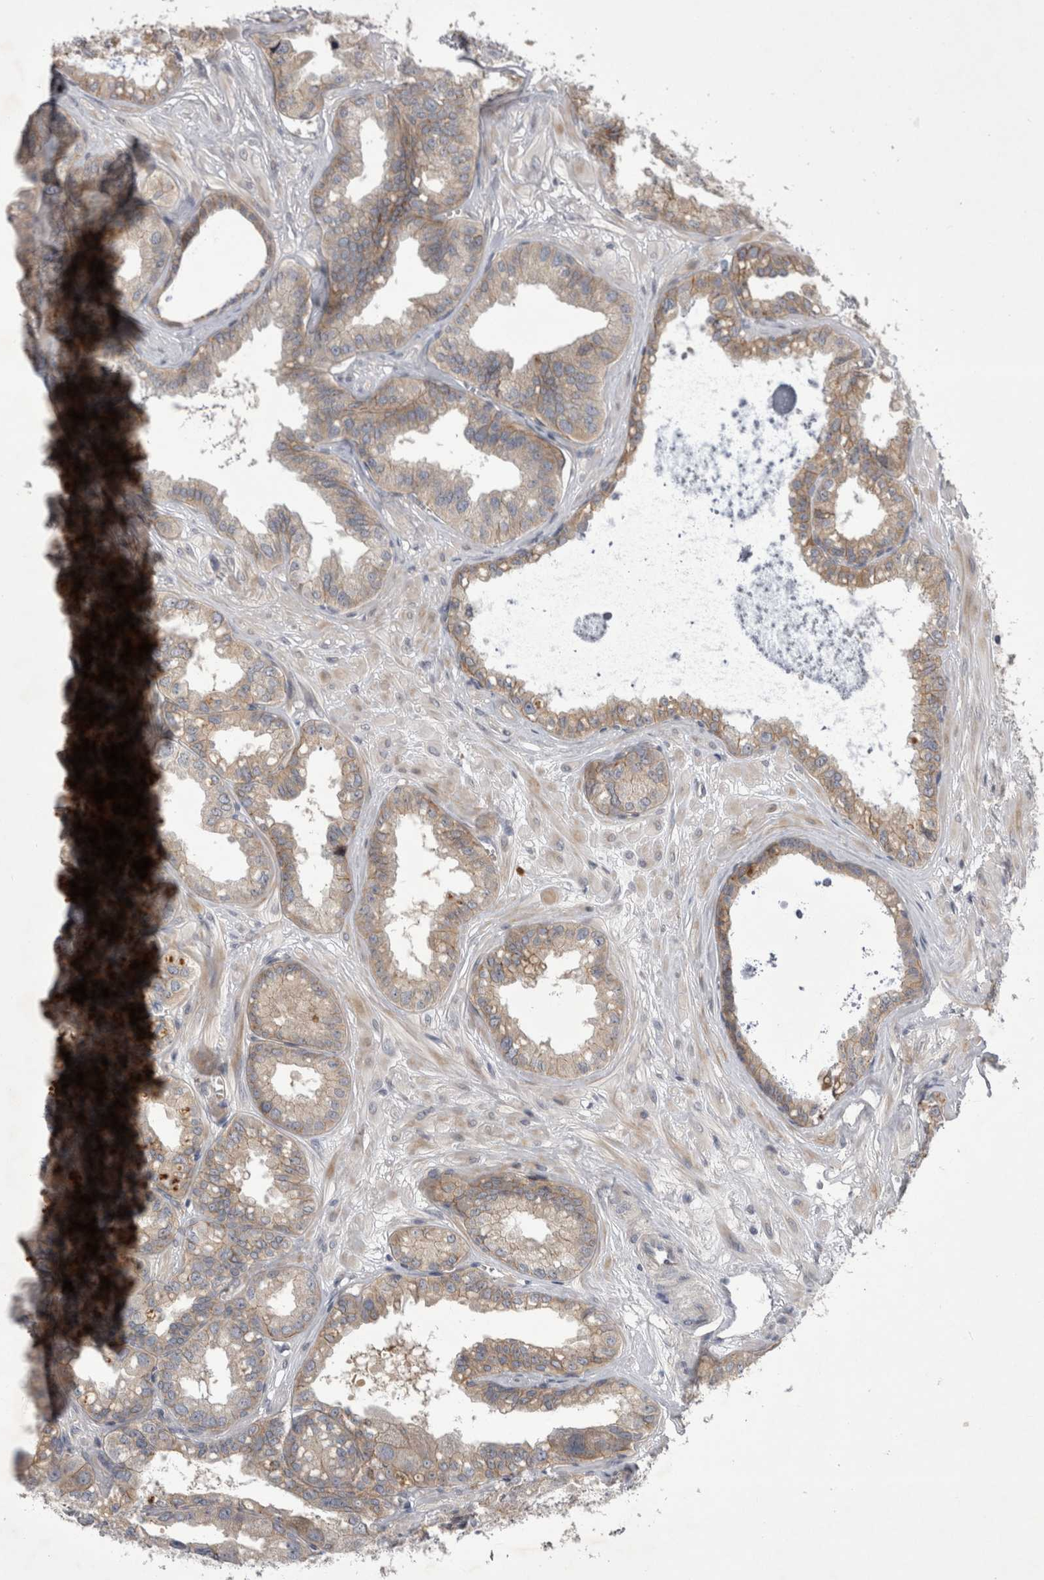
{"staining": {"intensity": "weak", "quantity": "25%-75%", "location": "cytoplasmic/membranous"}, "tissue": "seminal vesicle", "cell_type": "Glandular cells", "image_type": "normal", "snomed": [{"axis": "morphology", "description": "Normal tissue, NOS"}, {"axis": "topography", "description": "Prostate"}, {"axis": "topography", "description": "Seminal veicle"}], "caption": "Seminal vesicle was stained to show a protein in brown. There is low levels of weak cytoplasmic/membranous expression in approximately 25%-75% of glandular cells. The staining was performed using DAB (3,3'-diaminobenzidine), with brown indicating positive protein expression. Nuclei are stained blue with hematoxylin.", "gene": "NENF", "patient": {"sex": "male", "age": 51}}